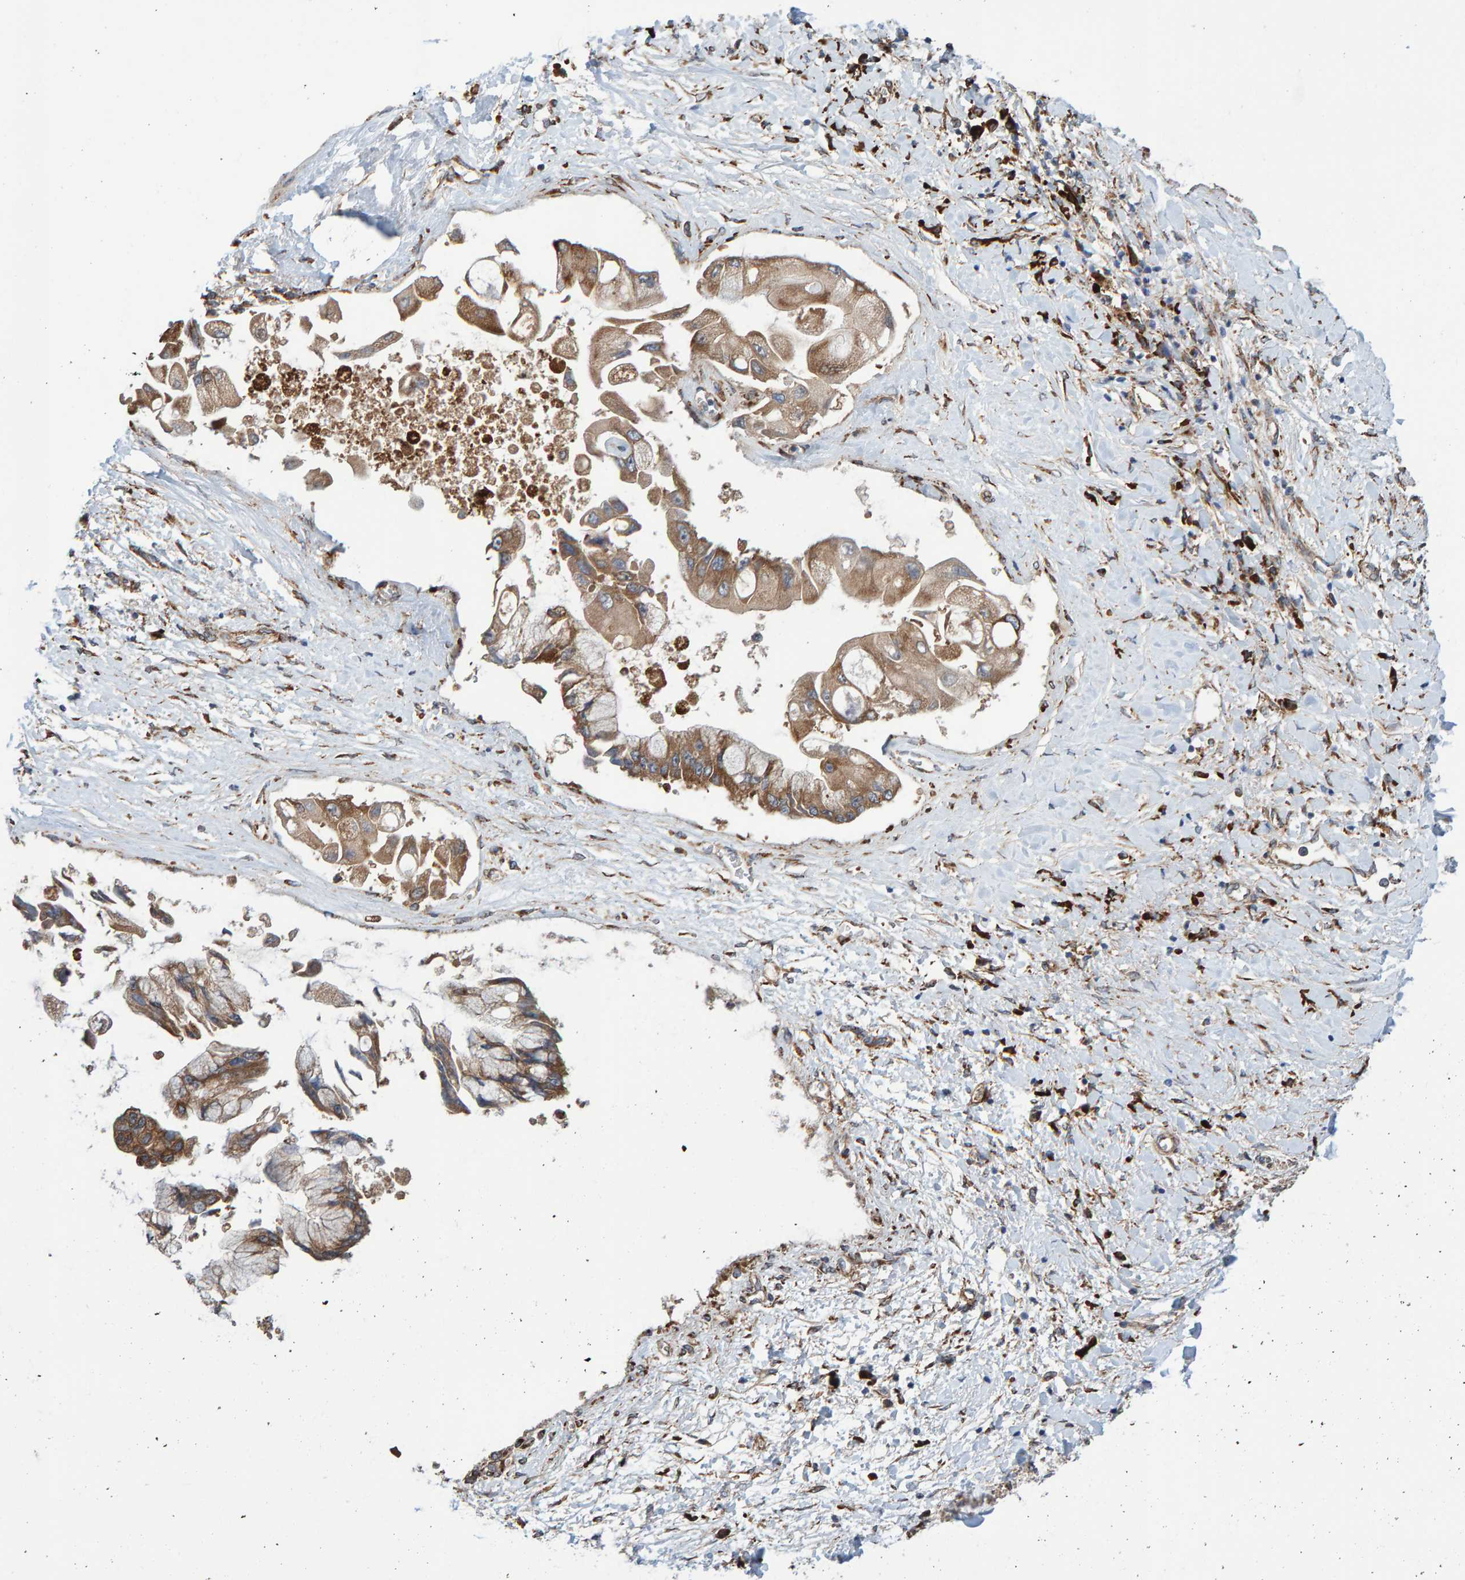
{"staining": {"intensity": "moderate", "quantity": ">75%", "location": "cytoplasmic/membranous"}, "tissue": "liver cancer", "cell_type": "Tumor cells", "image_type": "cancer", "snomed": [{"axis": "morphology", "description": "Cholangiocarcinoma"}, {"axis": "topography", "description": "Liver"}], "caption": "The image exhibits immunohistochemical staining of liver cancer. There is moderate cytoplasmic/membranous positivity is seen in about >75% of tumor cells.", "gene": "KIAA0753", "patient": {"sex": "male", "age": 50}}